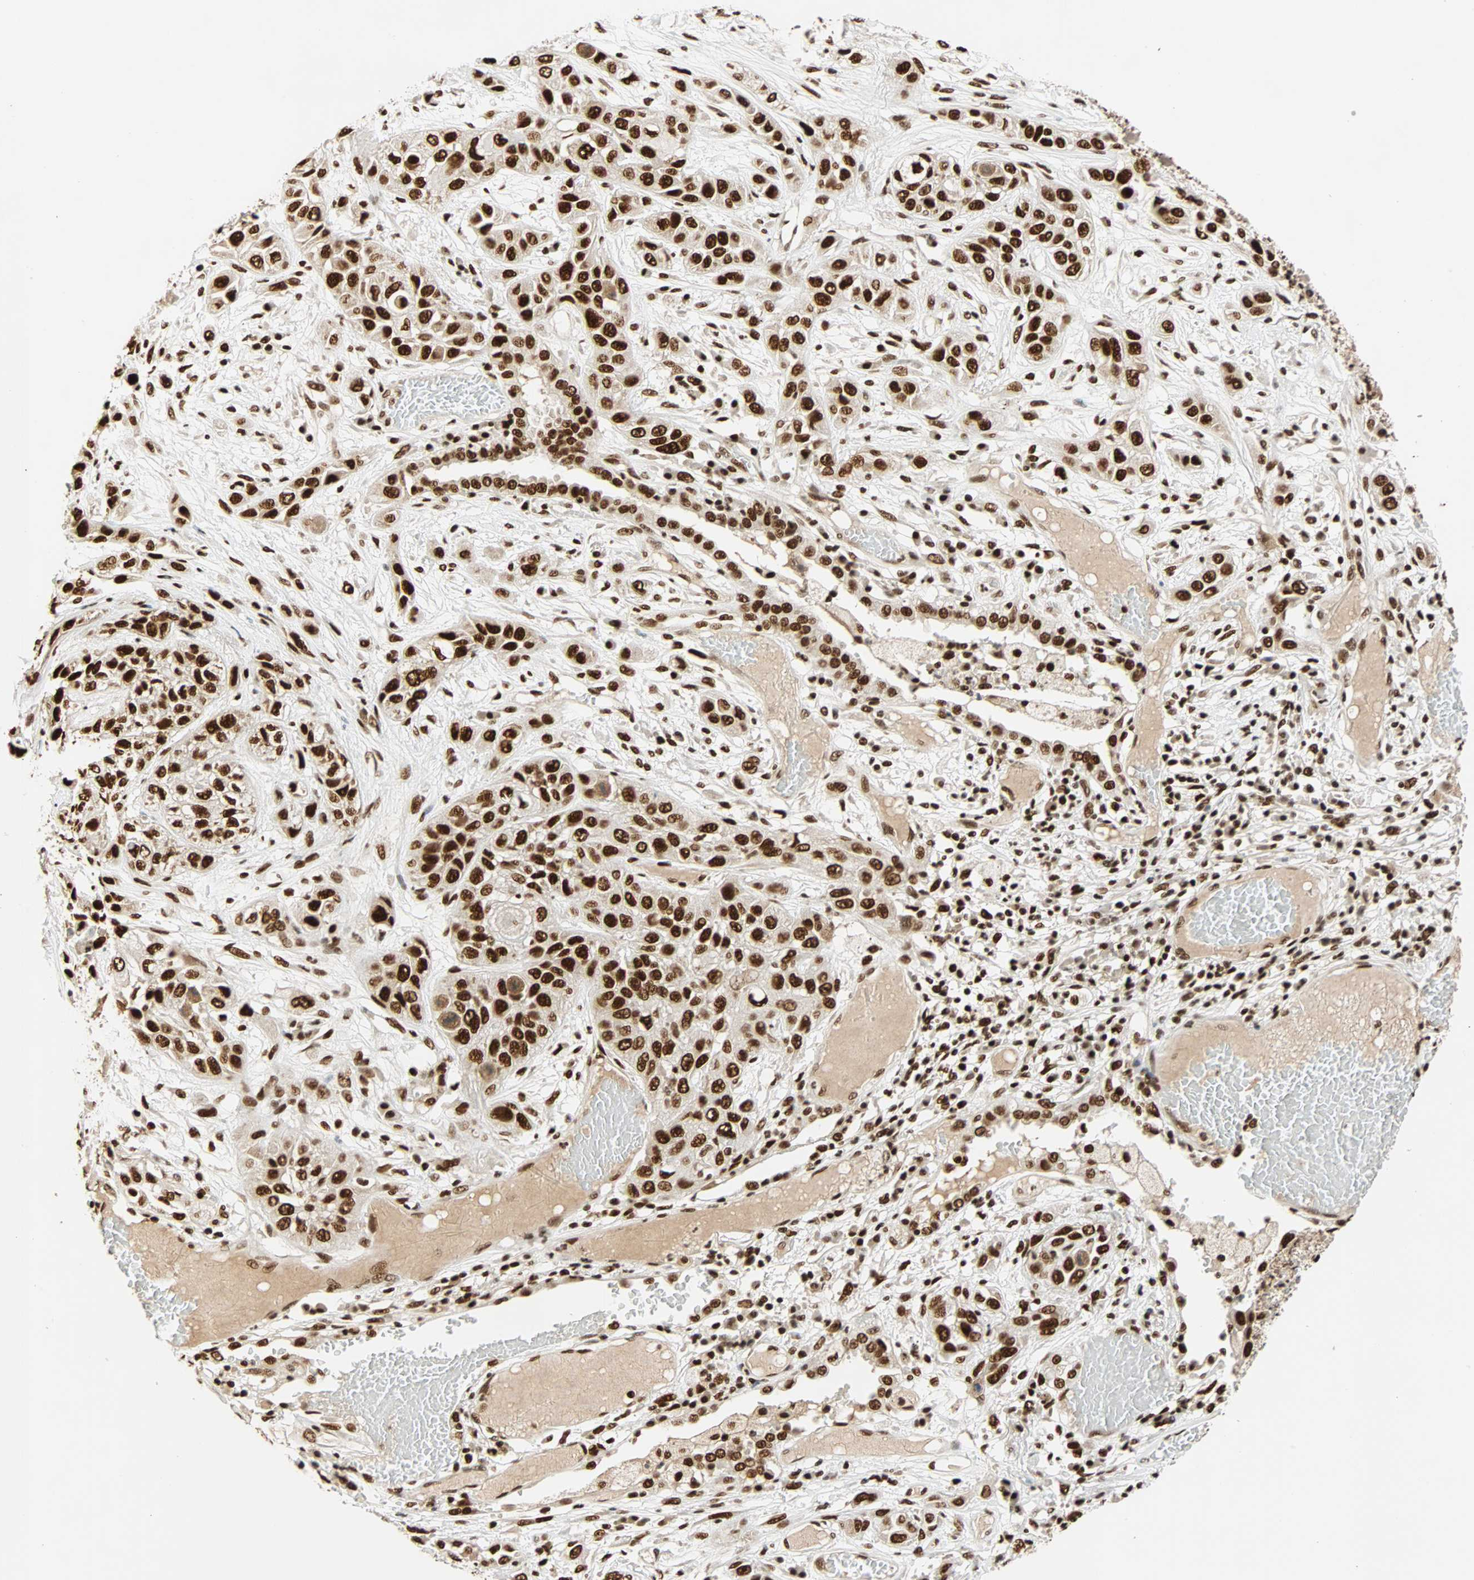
{"staining": {"intensity": "strong", "quantity": ">75%", "location": "nuclear"}, "tissue": "lung cancer", "cell_type": "Tumor cells", "image_type": "cancer", "snomed": [{"axis": "morphology", "description": "Squamous cell carcinoma, NOS"}, {"axis": "topography", "description": "Lung"}], "caption": "Lung squamous cell carcinoma stained with a brown dye displays strong nuclear positive positivity in approximately >75% of tumor cells.", "gene": "CDK12", "patient": {"sex": "male", "age": 71}}